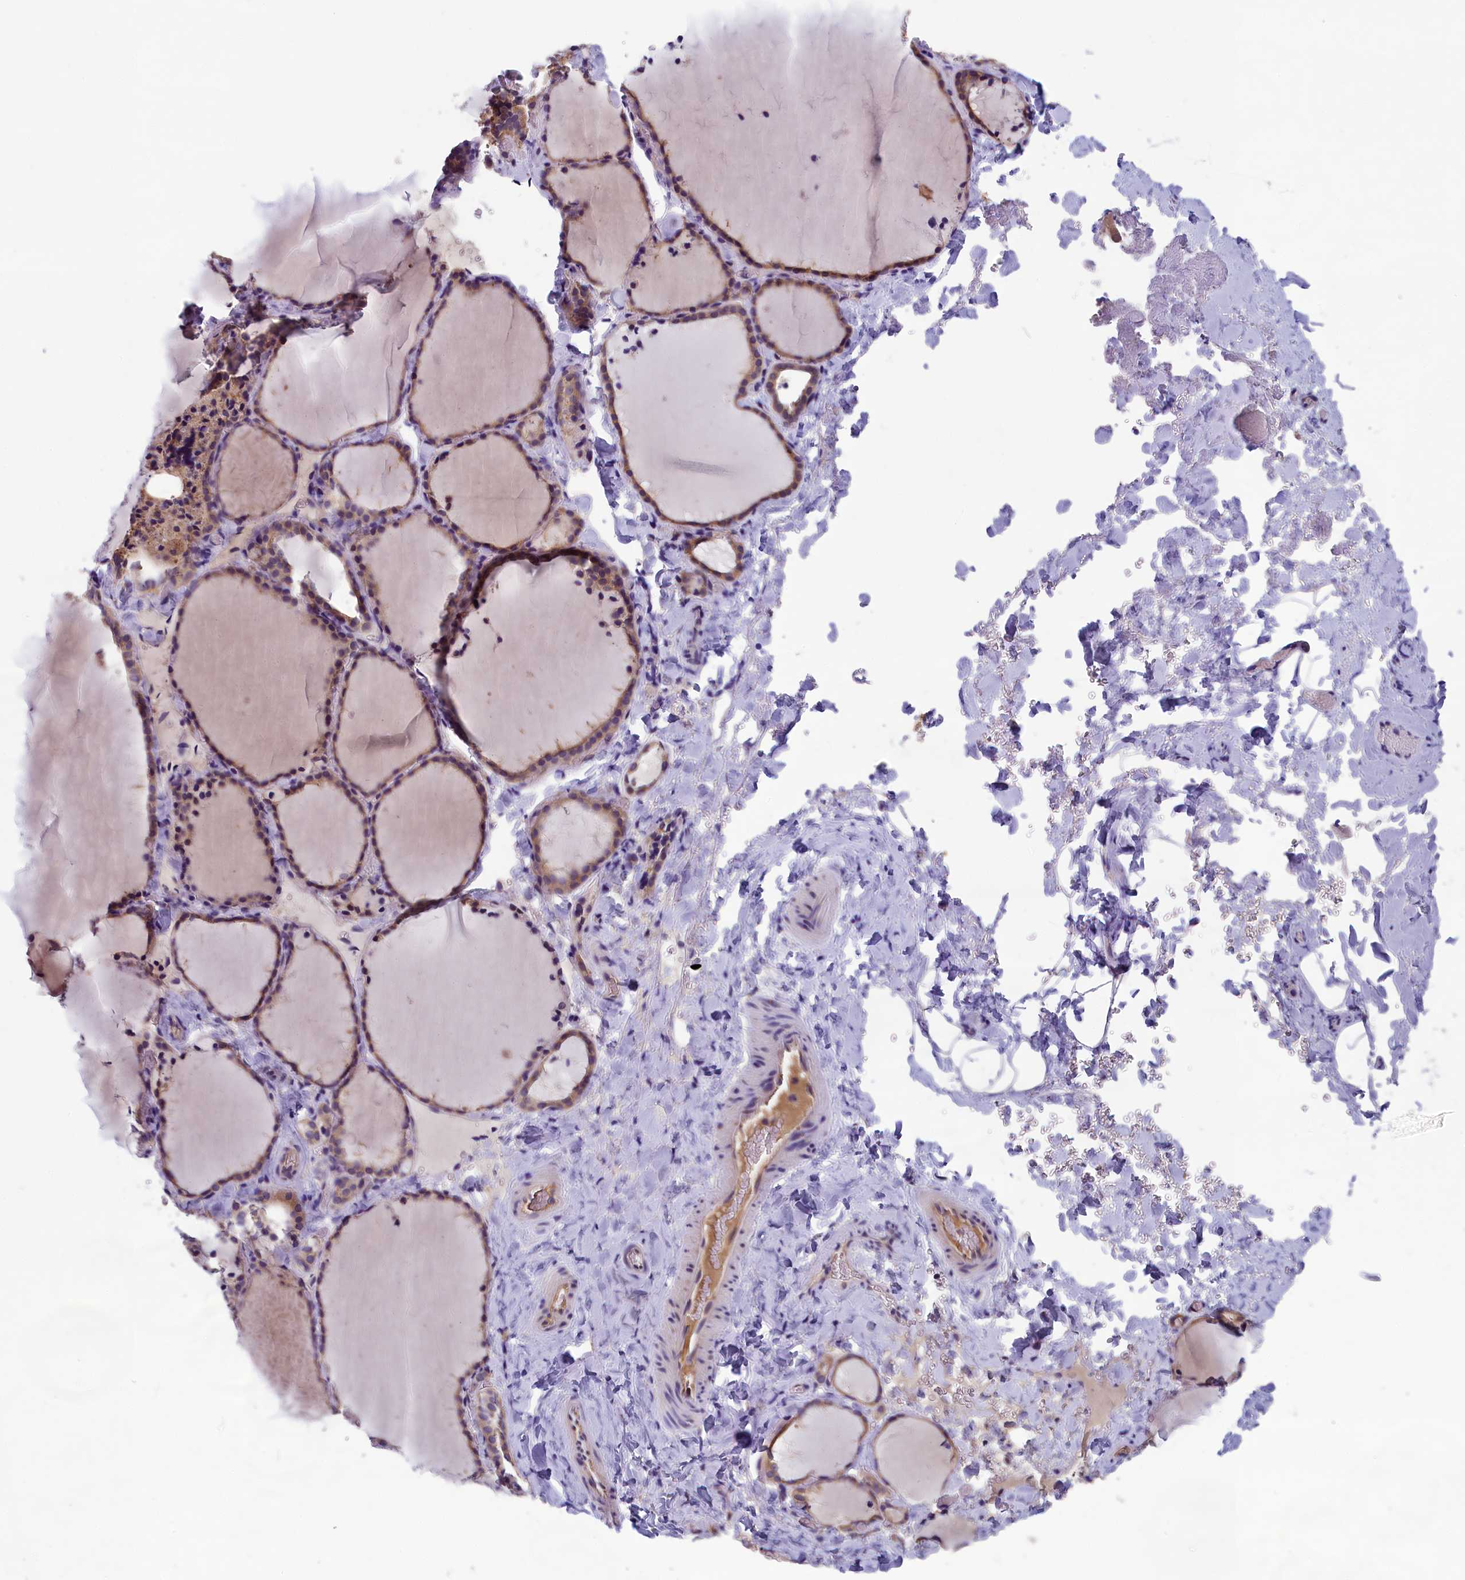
{"staining": {"intensity": "weak", "quantity": ">75%", "location": "cytoplasmic/membranous"}, "tissue": "thyroid gland", "cell_type": "Glandular cells", "image_type": "normal", "snomed": [{"axis": "morphology", "description": "Normal tissue, NOS"}, {"axis": "topography", "description": "Thyroid gland"}], "caption": "Immunohistochemistry (IHC) staining of benign thyroid gland, which shows low levels of weak cytoplasmic/membranous staining in approximately >75% of glandular cells indicating weak cytoplasmic/membranous protein staining. The staining was performed using DAB (3,3'-diaminobenzidine) (brown) for protein detection and nuclei were counterstained in hematoxylin (blue).", "gene": "ABCC8", "patient": {"sex": "female", "age": 22}}